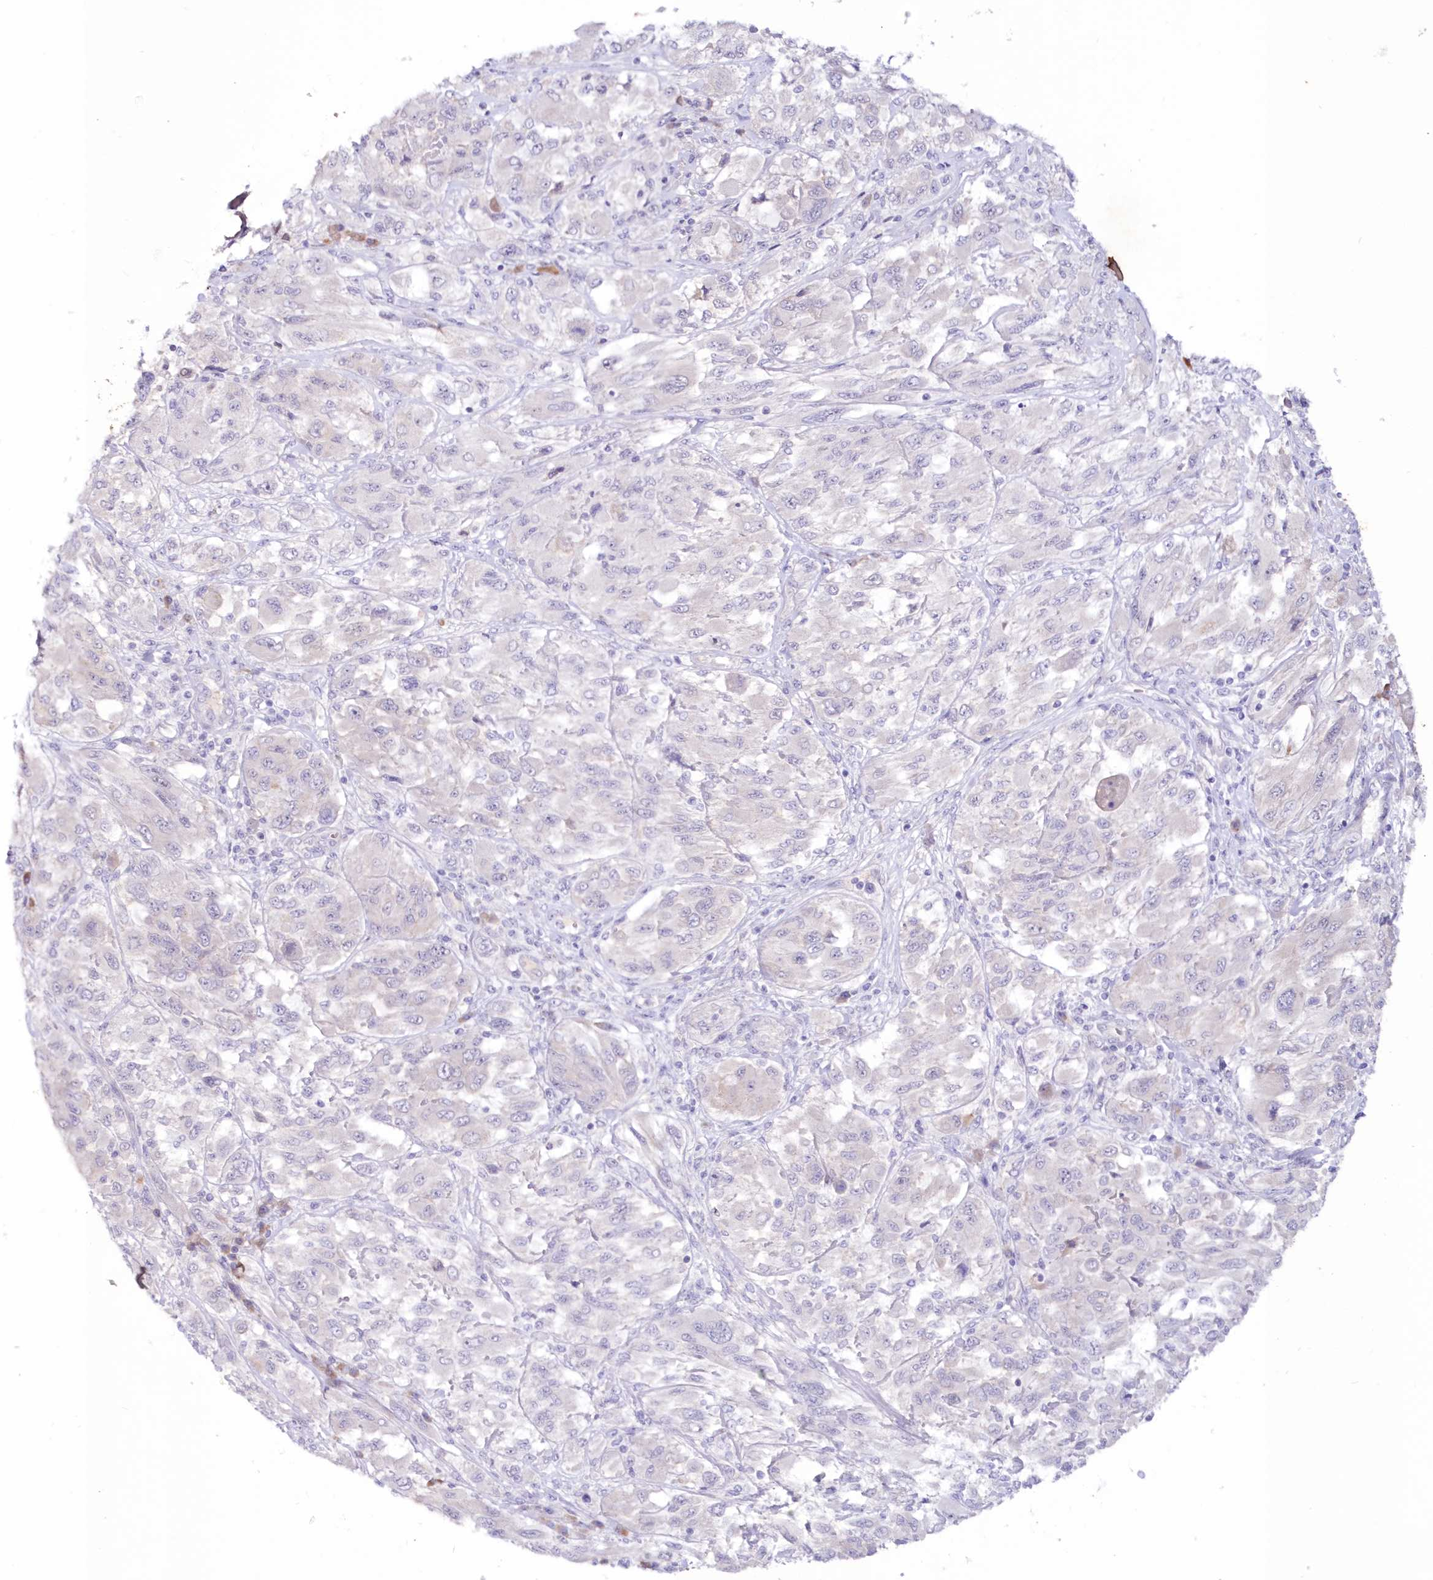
{"staining": {"intensity": "negative", "quantity": "none", "location": "none"}, "tissue": "melanoma", "cell_type": "Tumor cells", "image_type": "cancer", "snomed": [{"axis": "morphology", "description": "Malignant melanoma, NOS"}, {"axis": "topography", "description": "Skin"}], "caption": "This is an immunohistochemistry micrograph of melanoma. There is no expression in tumor cells.", "gene": "SNED1", "patient": {"sex": "female", "age": 91}}